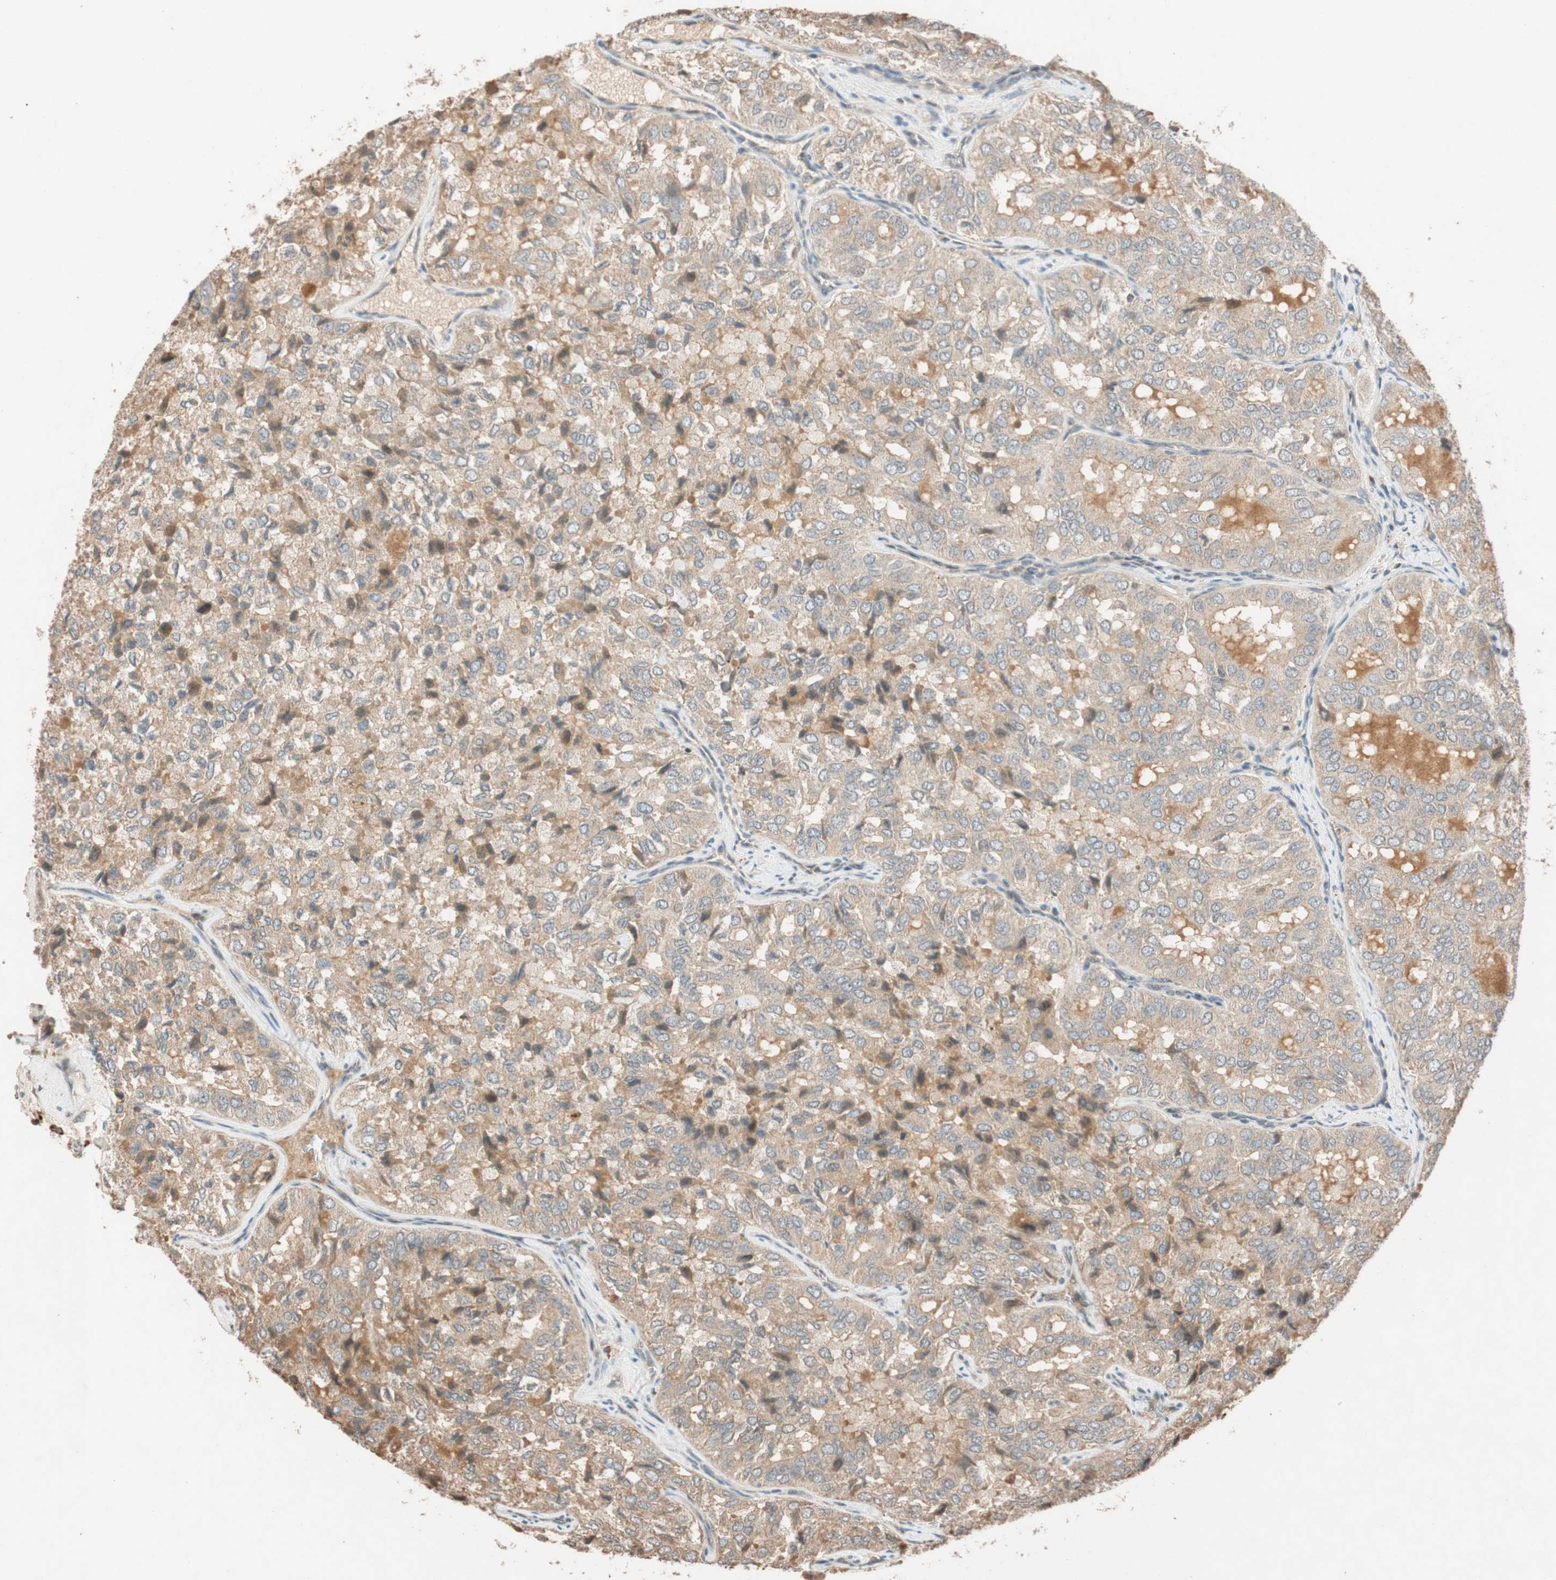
{"staining": {"intensity": "weak", "quantity": ">75%", "location": "cytoplasmic/membranous"}, "tissue": "thyroid cancer", "cell_type": "Tumor cells", "image_type": "cancer", "snomed": [{"axis": "morphology", "description": "Follicular adenoma carcinoma, NOS"}, {"axis": "topography", "description": "Thyroid gland"}], "caption": "Immunohistochemistry (IHC) image of human follicular adenoma carcinoma (thyroid) stained for a protein (brown), which reveals low levels of weak cytoplasmic/membranous positivity in about >75% of tumor cells.", "gene": "GLB1", "patient": {"sex": "male", "age": 75}}